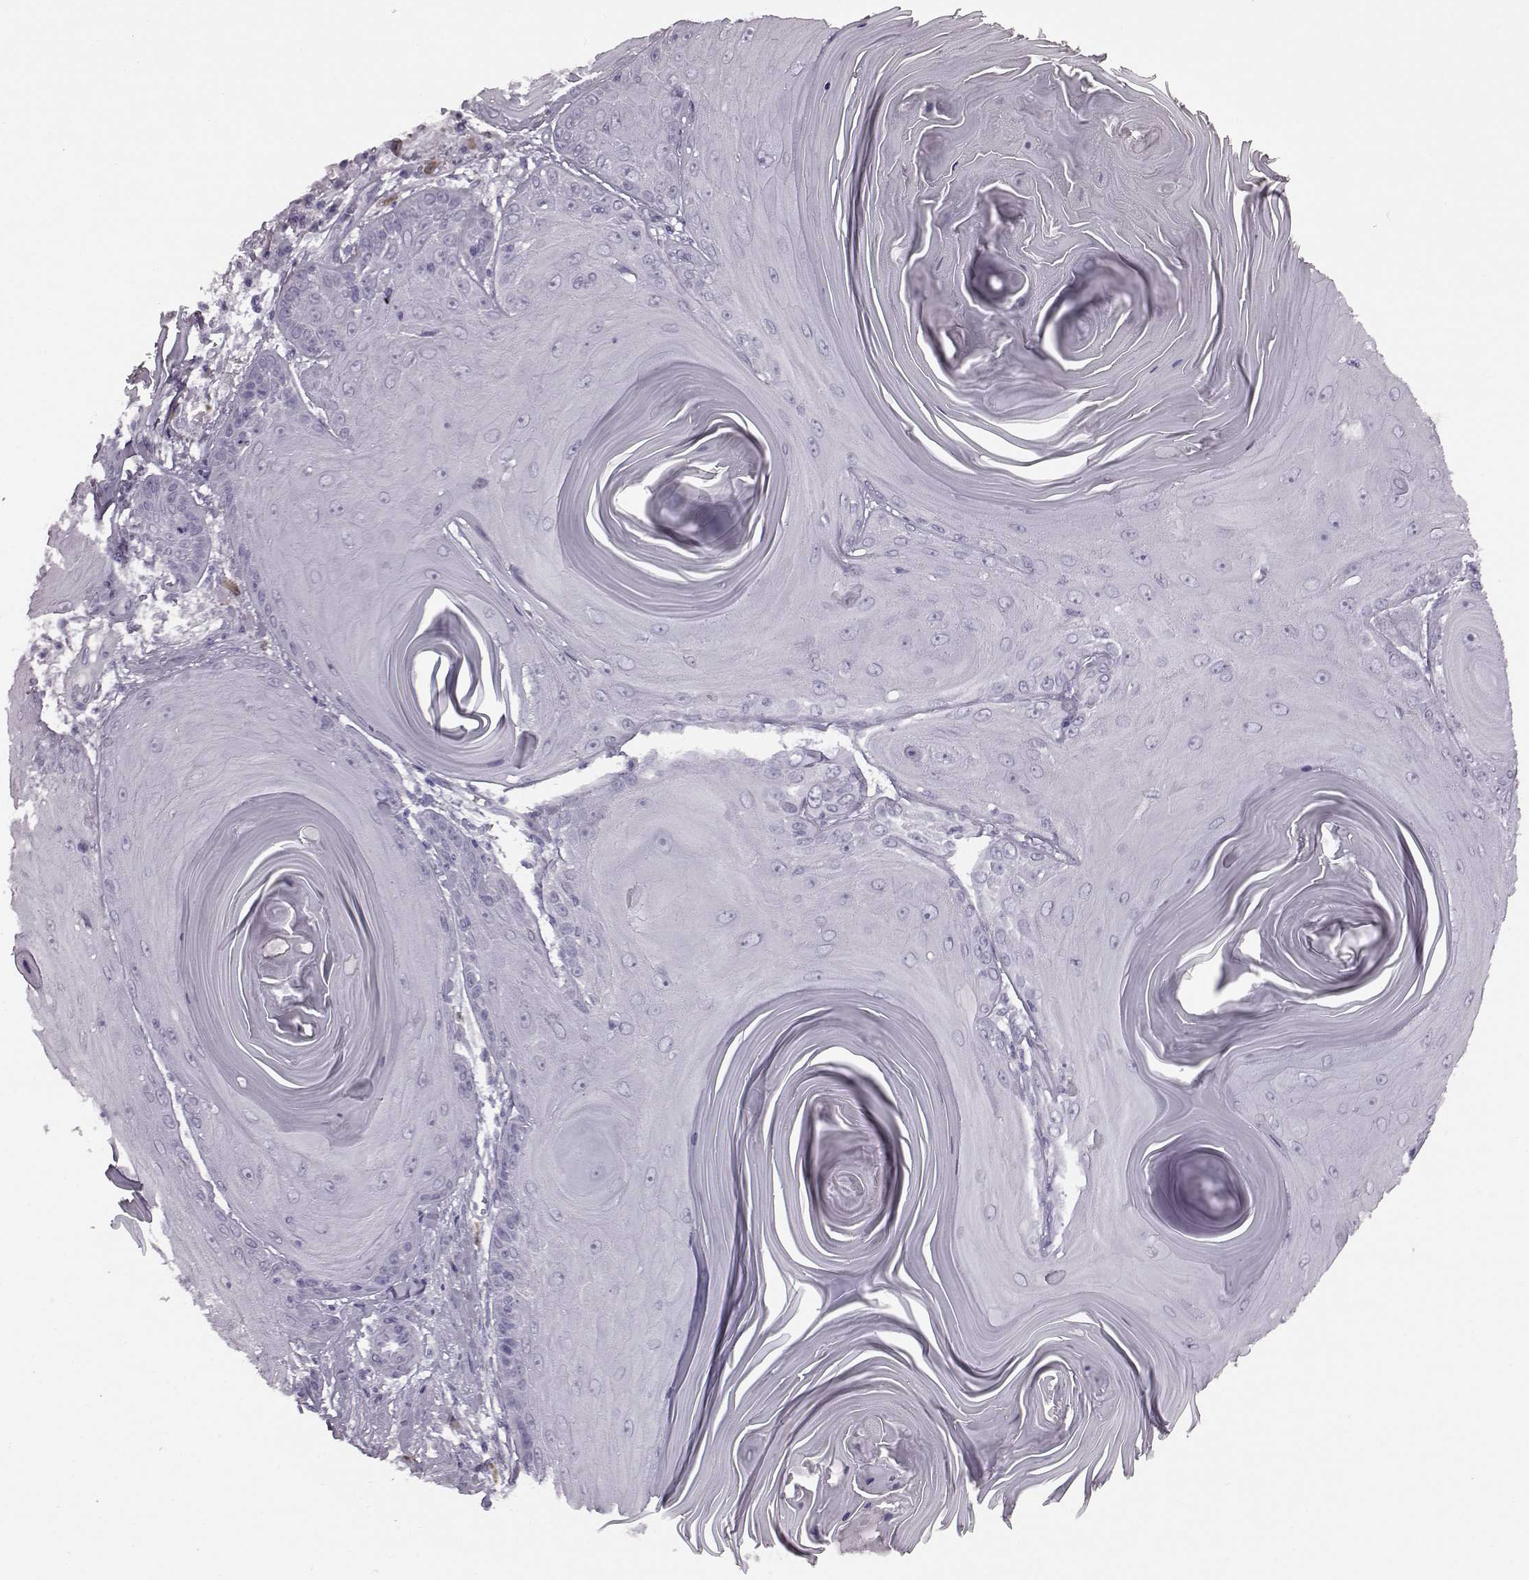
{"staining": {"intensity": "negative", "quantity": "none", "location": "none"}, "tissue": "skin cancer", "cell_type": "Tumor cells", "image_type": "cancer", "snomed": [{"axis": "morphology", "description": "Squamous cell carcinoma, NOS"}, {"axis": "topography", "description": "Skin"}, {"axis": "topography", "description": "Vulva"}], "caption": "High power microscopy micrograph of an immunohistochemistry micrograph of skin cancer, revealing no significant expression in tumor cells. The staining is performed using DAB (3,3'-diaminobenzidine) brown chromogen with nuclei counter-stained in using hematoxylin.", "gene": "JSRP1", "patient": {"sex": "female", "age": 85}}